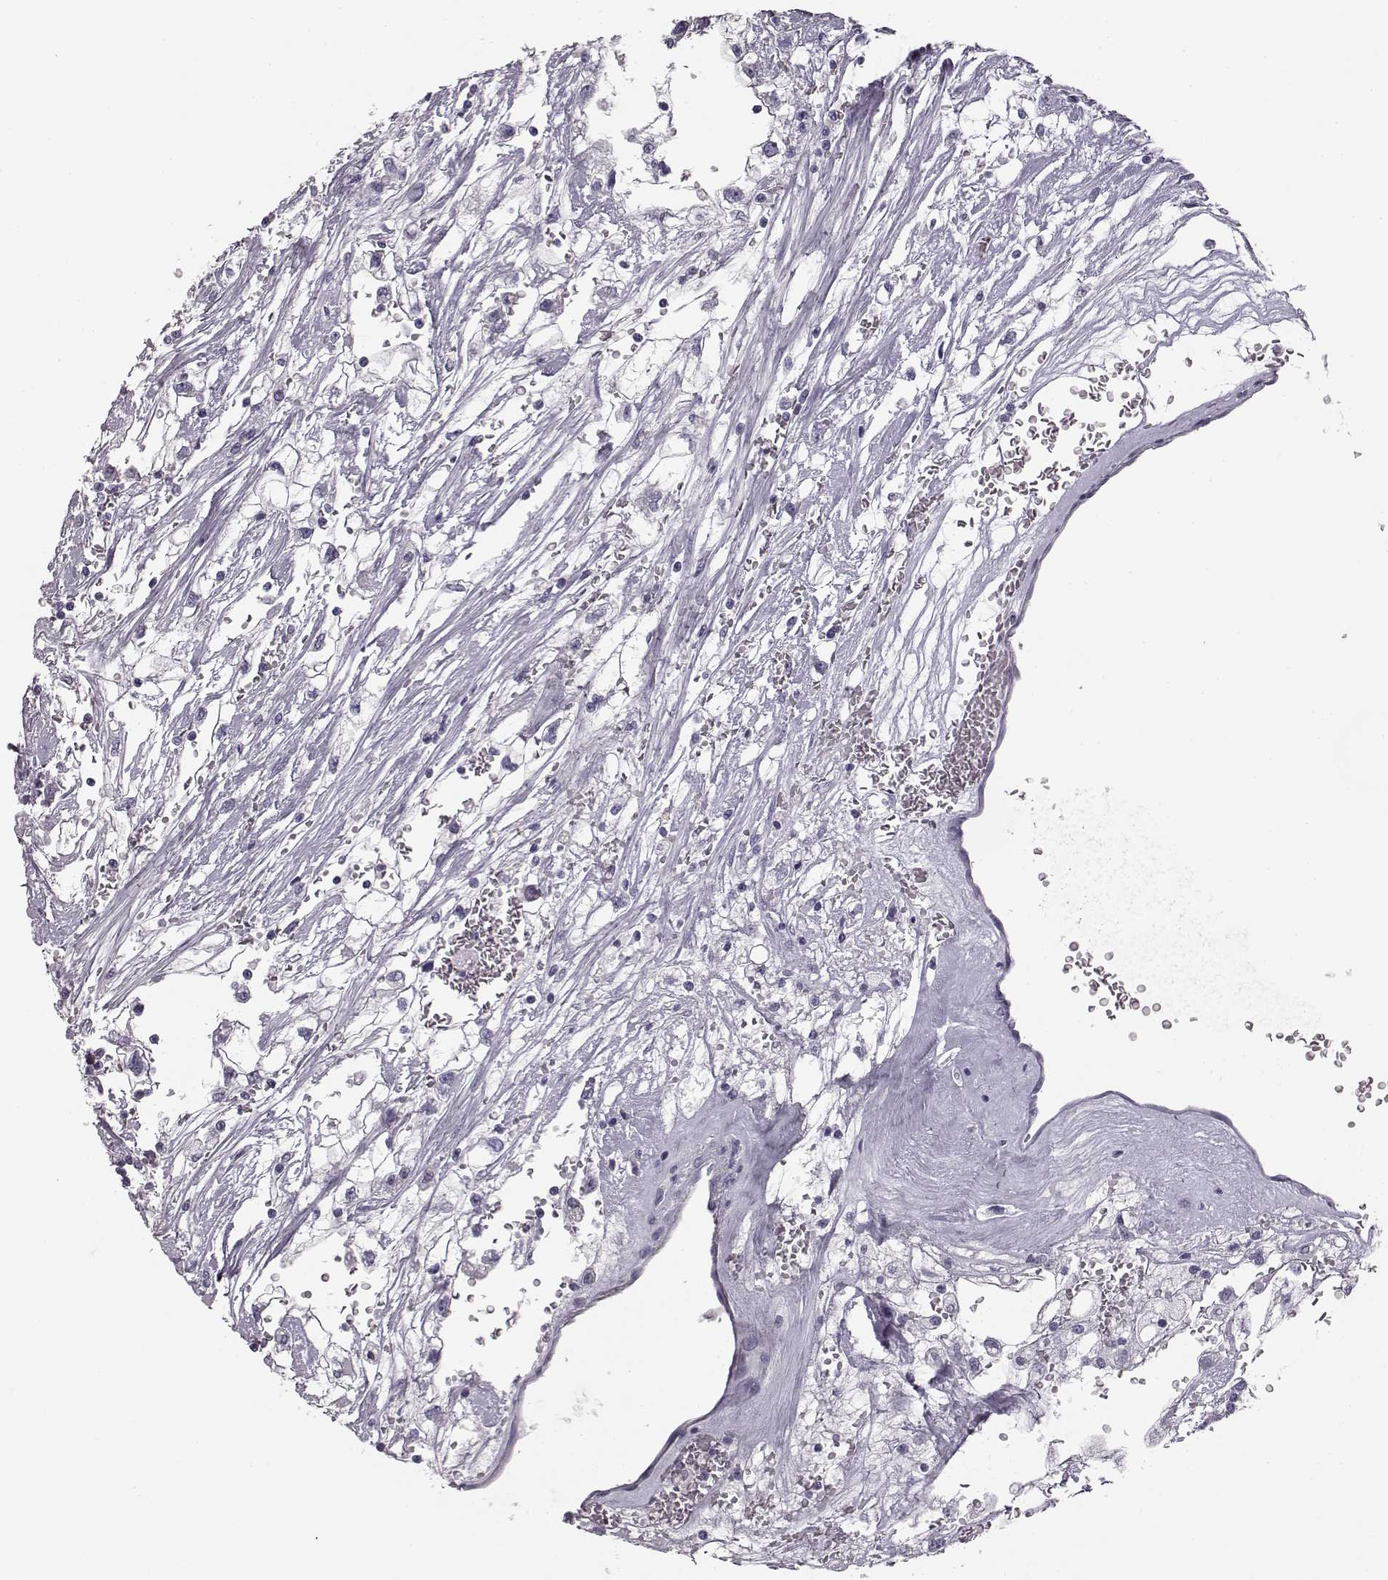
{"staining": {"intensity": "negative", "quantity": "none", "location": "none"}, "tissue": "renal cancer", "cell_type": "Tumor cells", "image_type": "cancer", "snomed": [{"axis": "morphology", "description": "Adenocarcinoma, NOS"}, {"axis": "topography", "description": "Kidney"}], "caption": "Micrograph shows no significant protein expression in tumor cells of renal cancer (adenocarcinoma).", "gene": "BFSP2", "patient": {"sex": "male", "age": 59}}